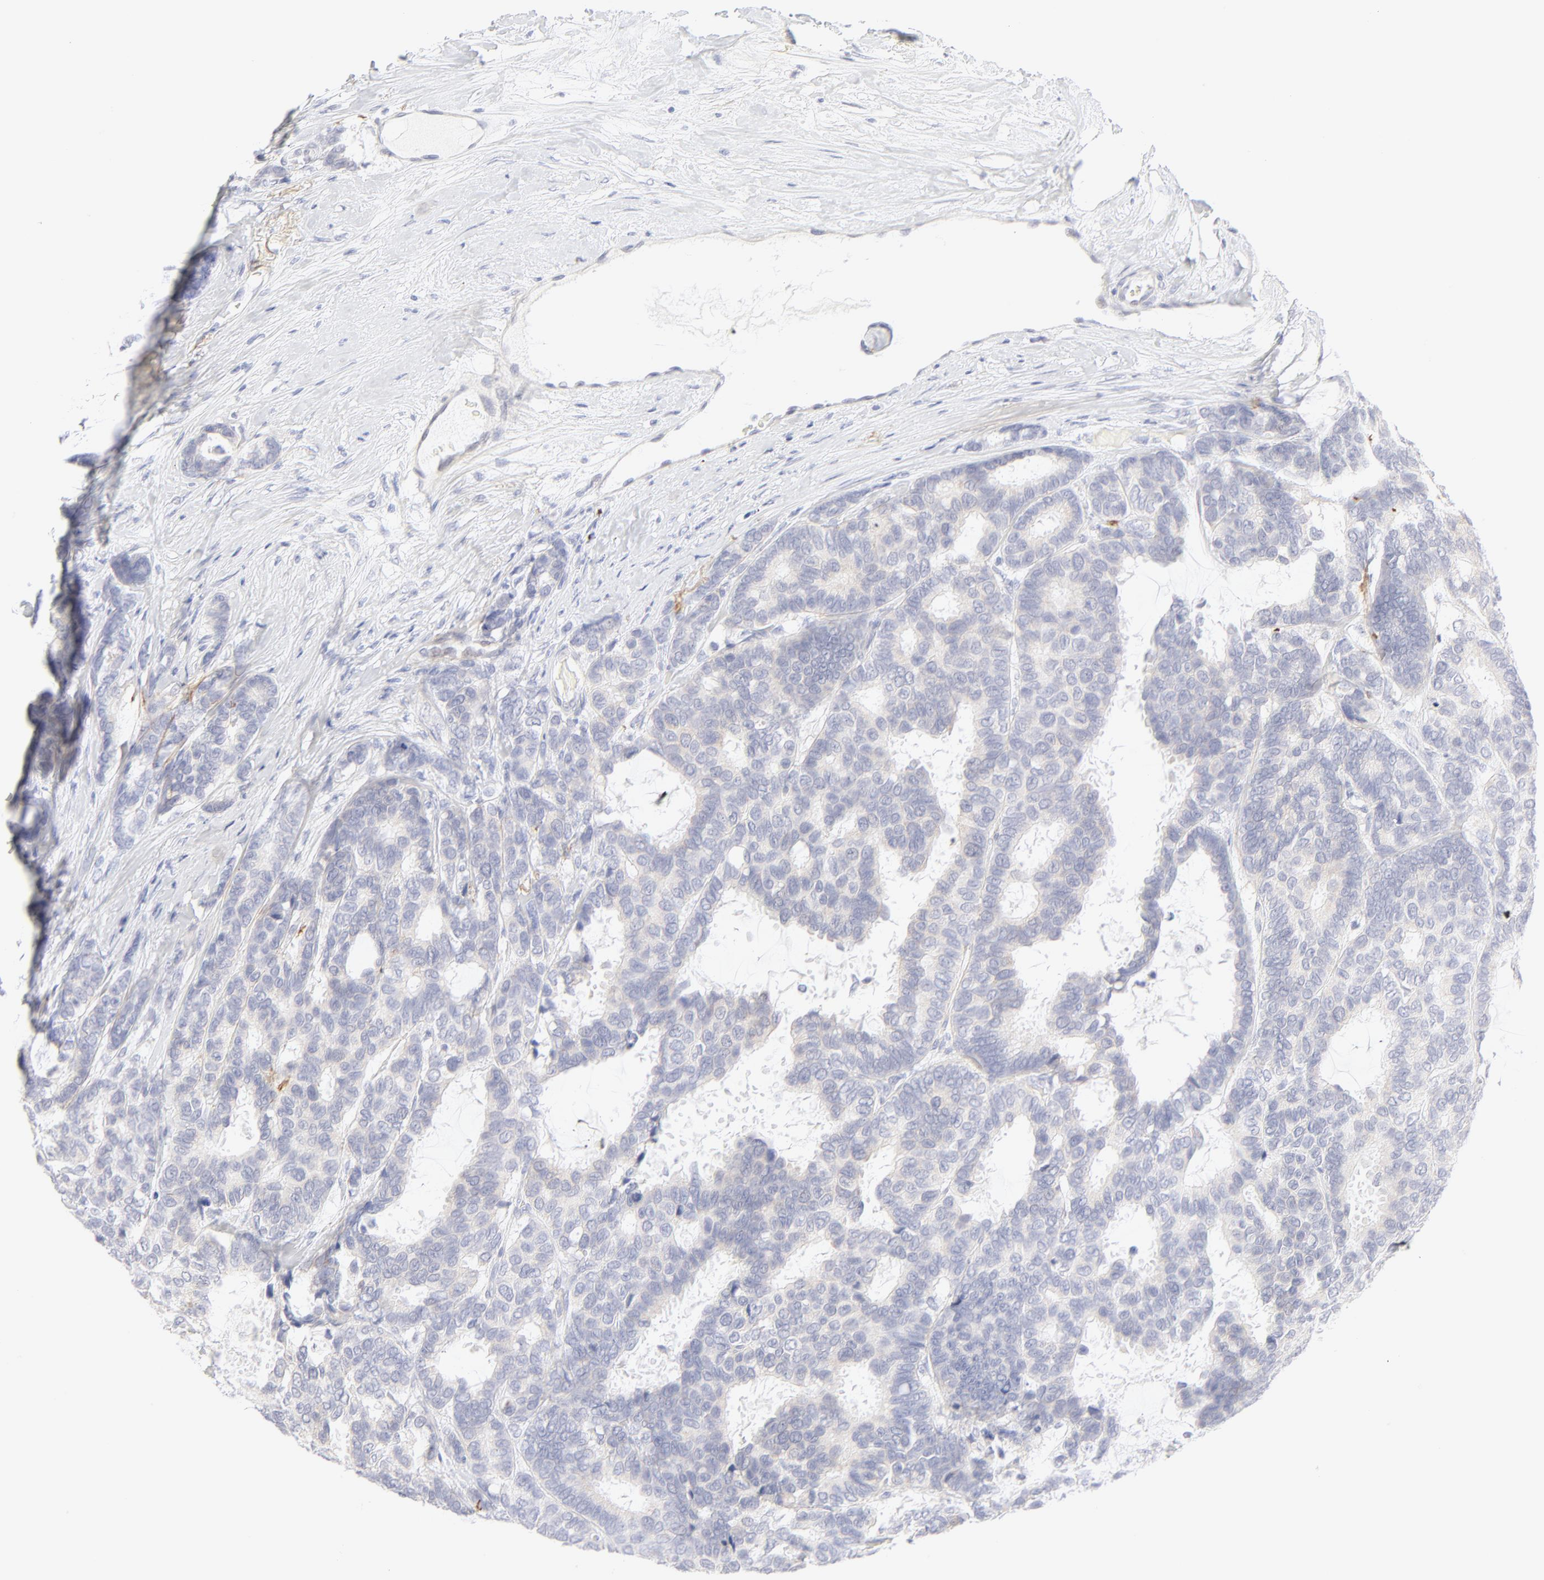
{"staining": {"intensity": "negative", "quantity": "none", "location": "none"}, "tissue": "breast cancer", "cell_type": "Tumor cells", "image_type": "cancer", "snomed": [{"axis": "morphology", "description": "Duct carcinoma"}, {"axis": "topography", "description": "Breast"}], "caption": "Tumor cells show no significant positivity in breast intraductal carcinoma.", "gene": "NPNT", "patient": {"sex": "female", "age": 87}}